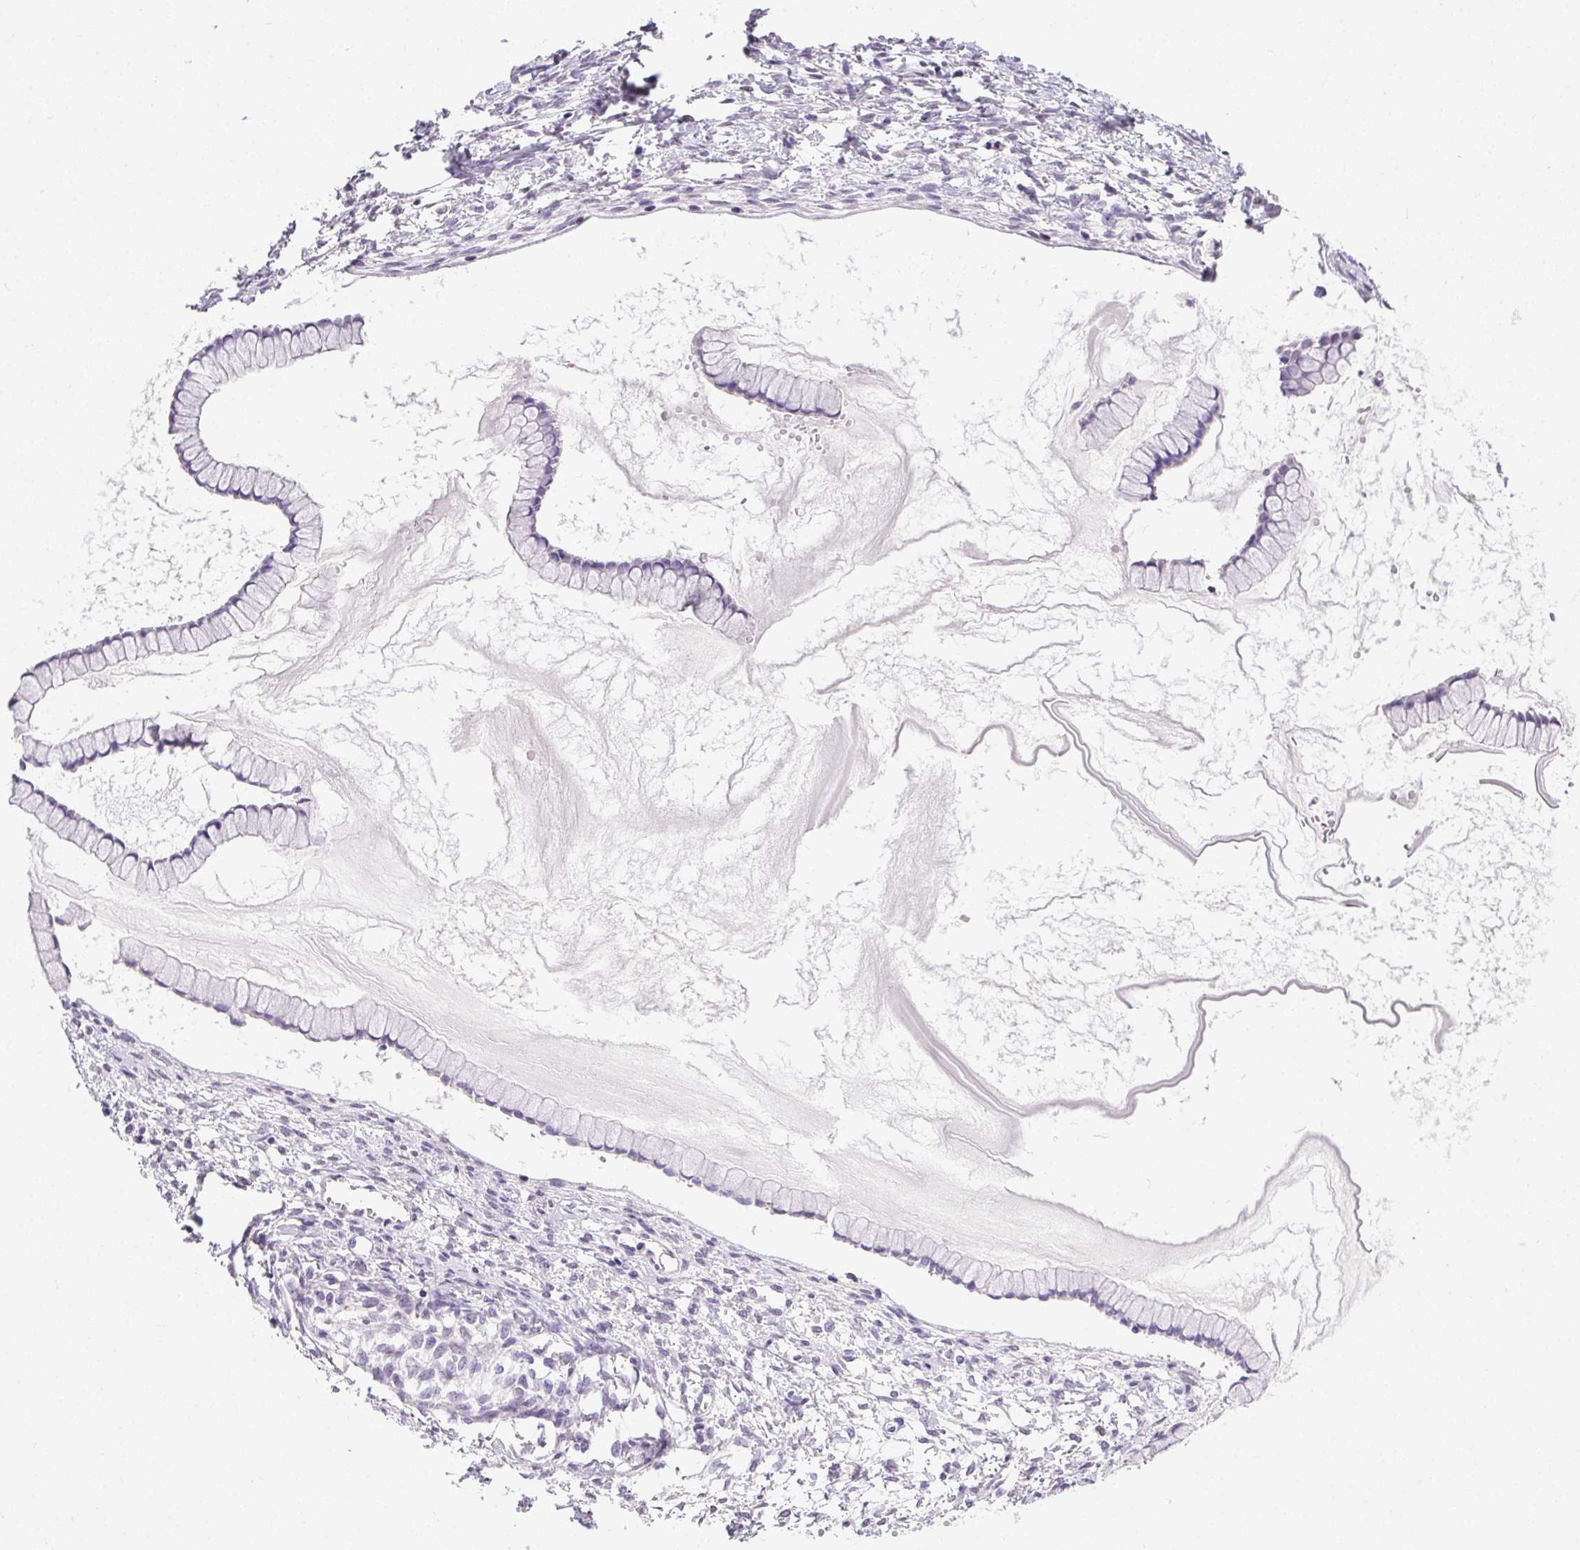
{"staining": {"intensity": "negative", "quantity": "none", "location": "none"}, "tissue": "ovarian cancer", "cell_type": "Tumor cells", "image_type": "cancer", "snomed": [{"axis": "morphology", "description": "Cystadenocarcinoma, mucinous, NOS"}, {"axis": "topography", "description": "Ovary"}], "caption": "Immunohistochemistry photomicrograph of human ovarian cancer (mucinous cystadenocarcinoma) stained for a protein (brown), which shows no expression in tumor cells.", "gene": "SYCE2", "patient": {"sex": "female", "age": 41}}